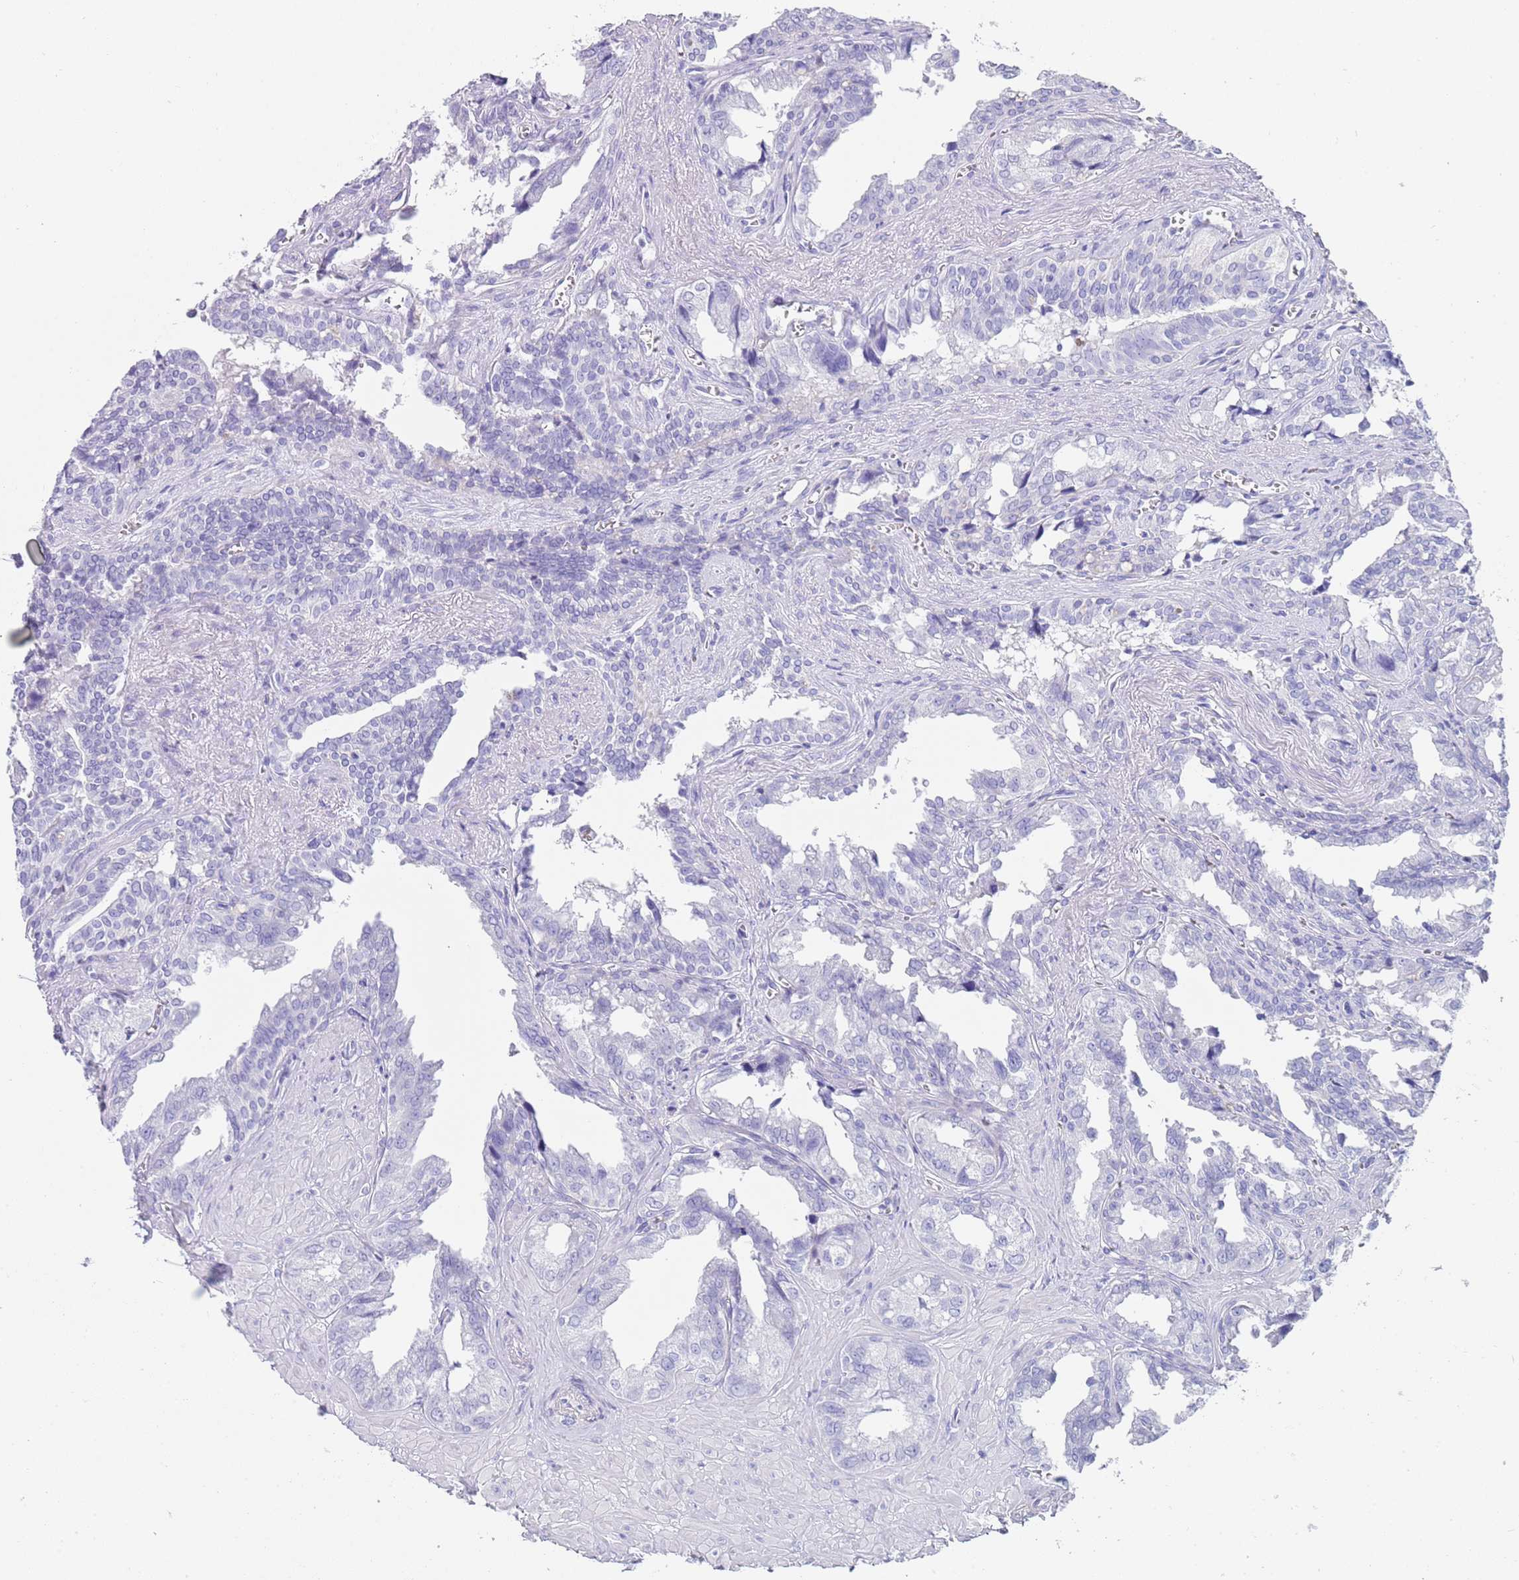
{"staining": {"intensity": "negative", "quantity": "none", "location": "none"}, "tissue": "seminal vesicle", "cell_type": "Glandular cells", "image_type": "normal", "snomed": [{"axis": "morphology", "description": "Normal tissue, NOS"}, {"axis": "topography", "description": "Seminal veicle"}], "caption": "Protein analysis of unremarkable seminal vesicle exhibits no significant expression in glandular cells.", "gene": "CPXM2", "patient": {"sex": "male", "age": 67}}